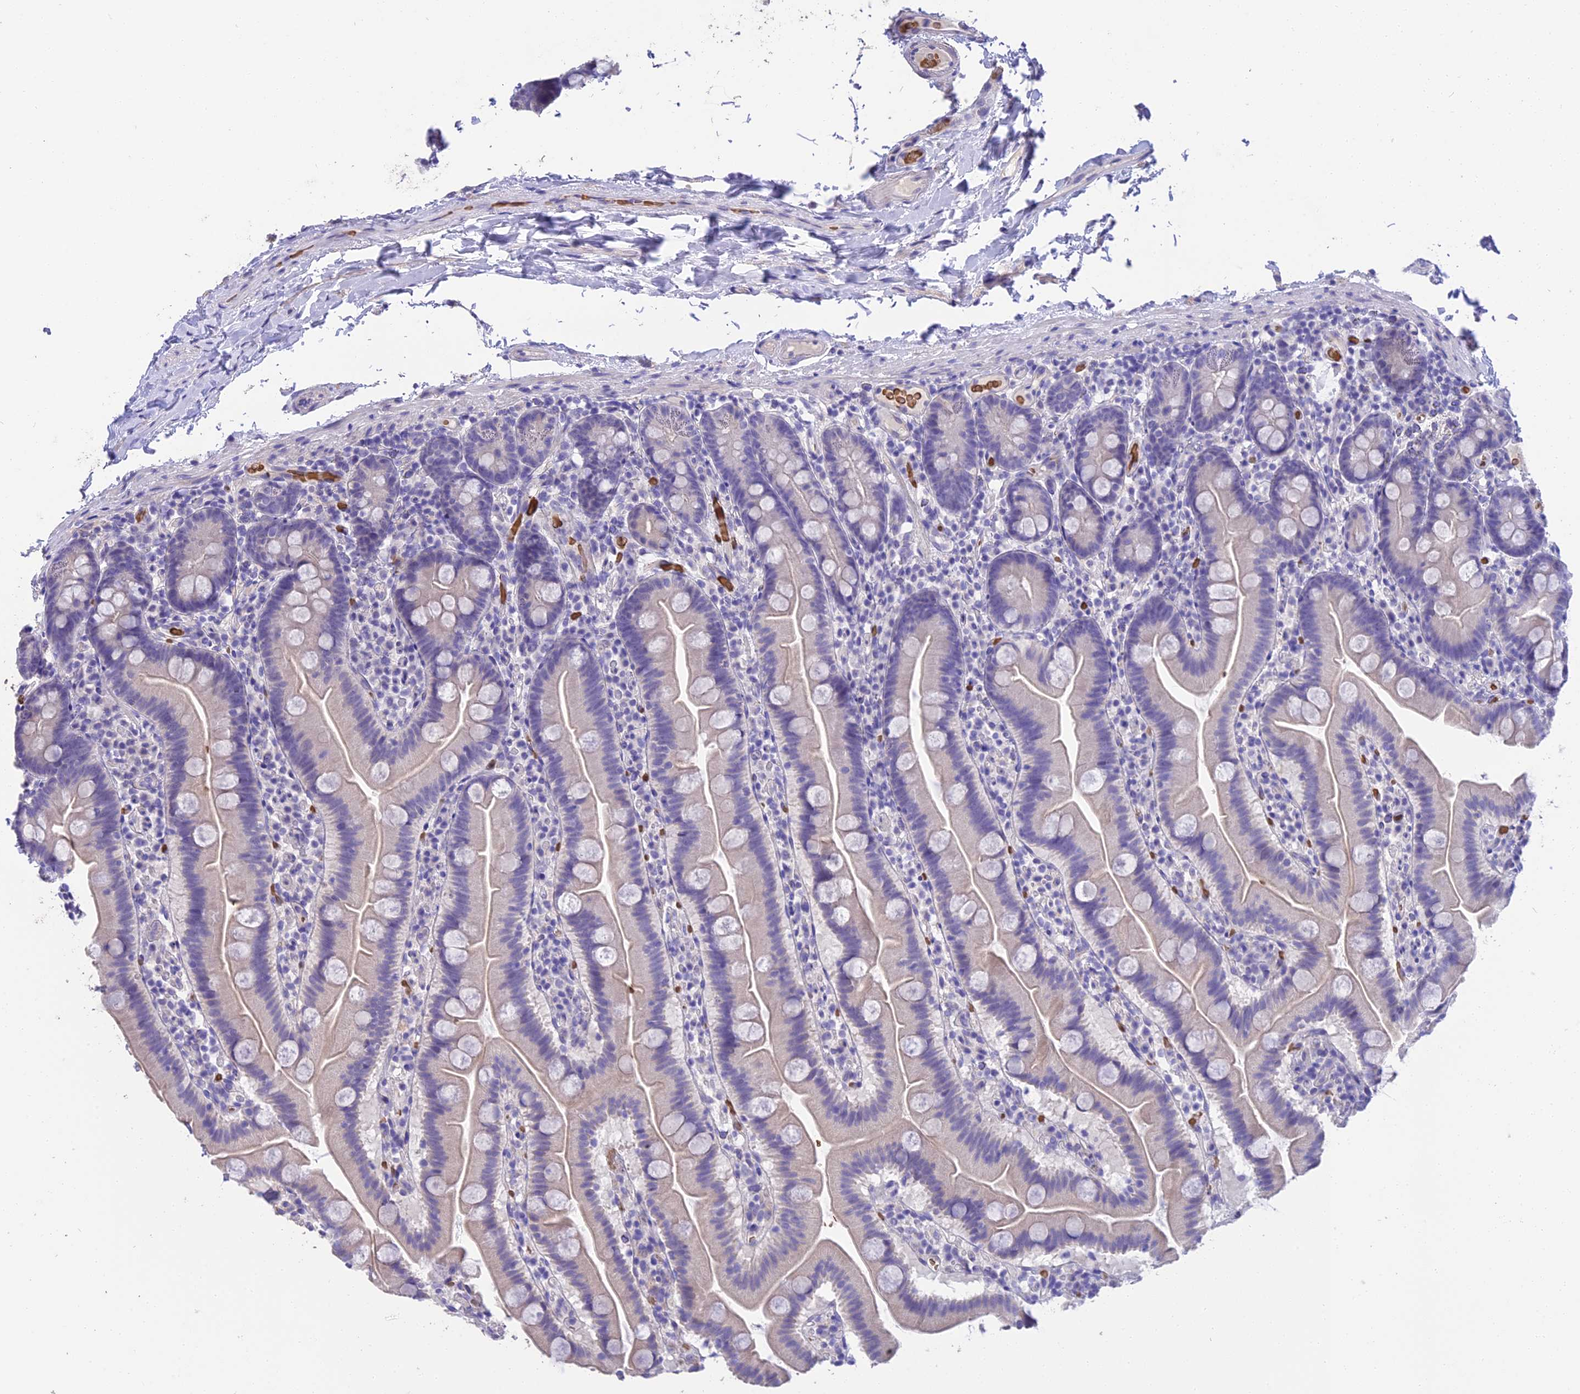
{"staining": {"intensity": "negative", "quantity": "none", "location": "none"}, "tissue": "small intestine", "cell_type": "Glandular cells", "image_type": "normal", "snomed": [{"axis": "morphology", "description": "Normal tissue, NOS"}, {"axis": "topography", "description": "Small intestine"}], "caption": "DAB (3,3'-diaminobenzidine) immunohistochemical staining of unremarkable small intestine shows no significant staining in glandular cells.", "gene": "TNNC2", "patient": {"sex": "female", "age": 68}}